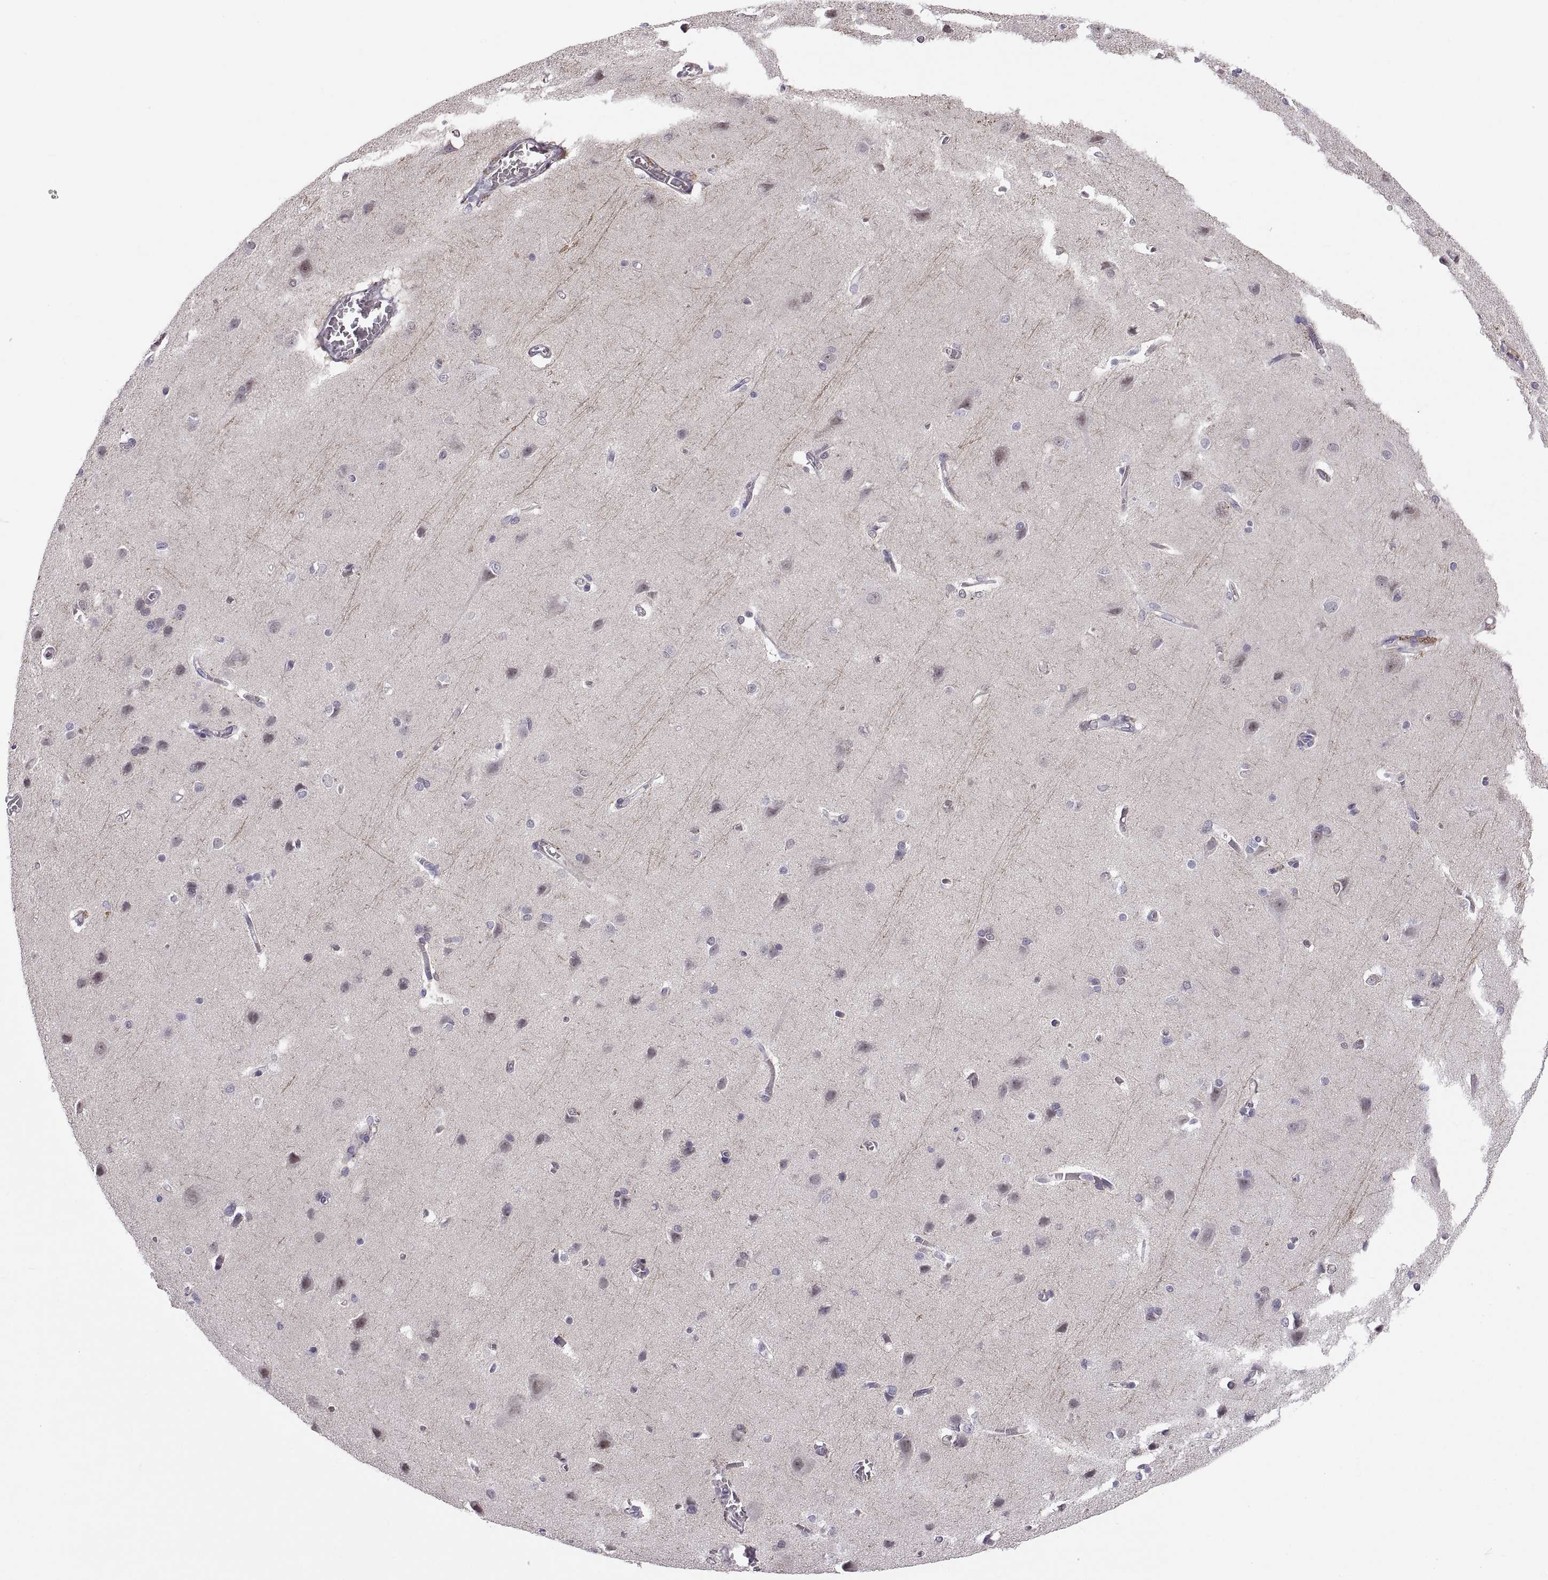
{"staining": {"intensity": "negative", "quantity": "none", "location": "none"}, "tissue": "cerebral cortex", "cell_type": "Endothelial cells", "image_type": "normal", "snomed": [{"axis": "morphology", "description": "Normal tissue, NOS"}, {"axis": "topography", "description": "Cerebral cortex"}], "caption": "DAB immunohistochemical staining of normal cerebral cortex exhibits no significant staining in endothelial cells.", "gene": "MEIOC", "patient": {"sex": "male", "age": 37}}